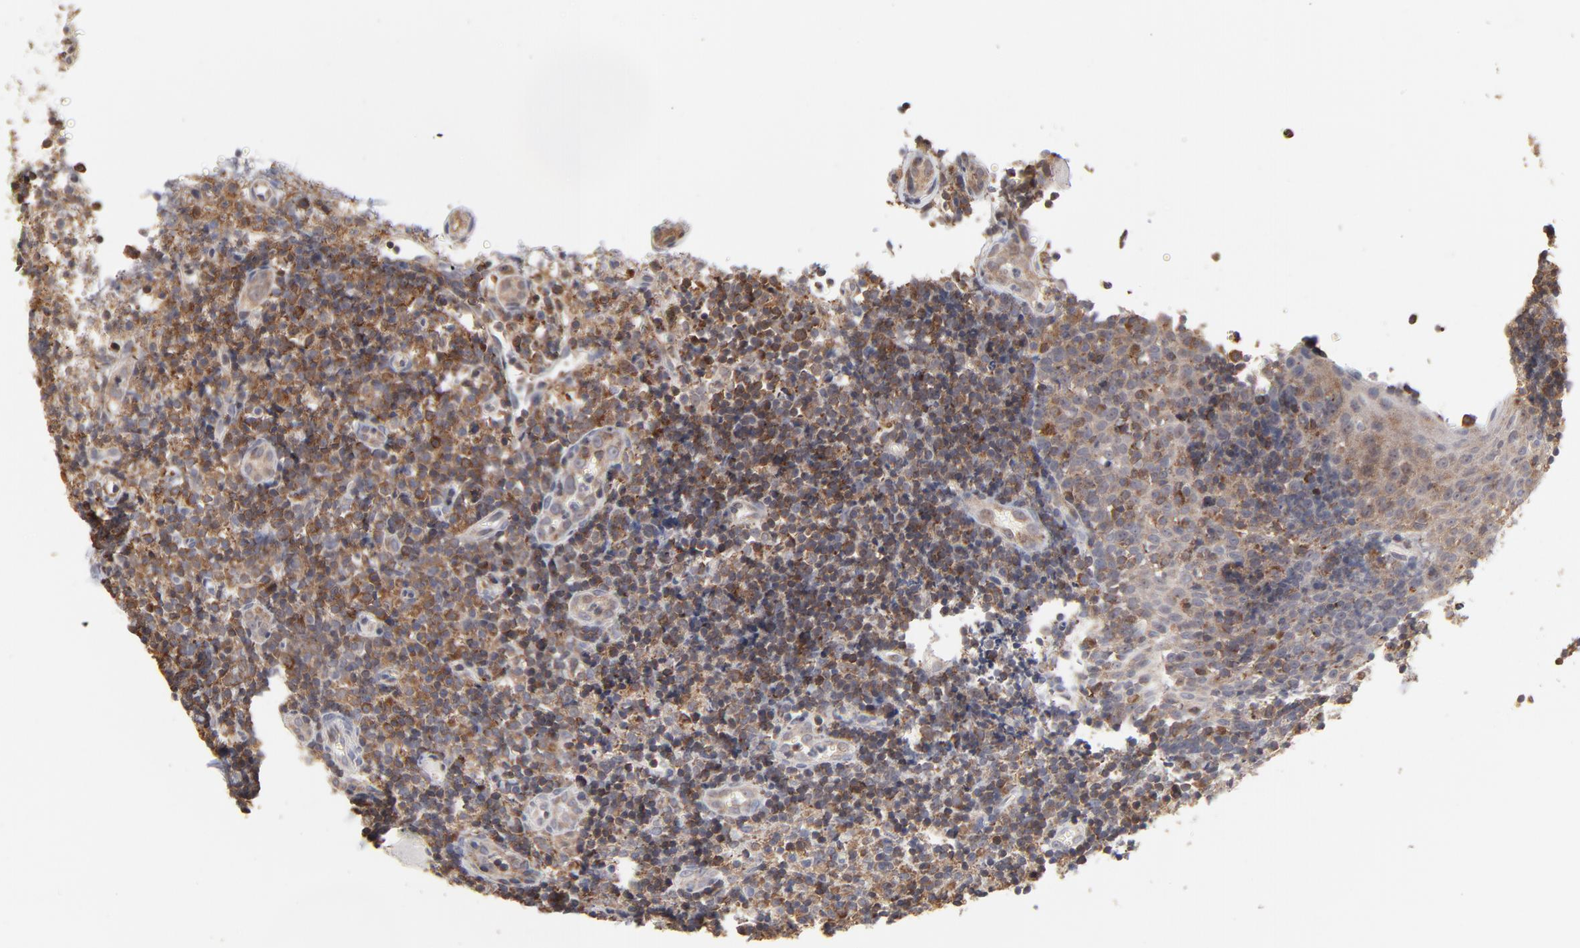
{"staining": {"intensity": "moderate", "quantity": ">75%", "location": "cytoplasmic/membranous"}, "tissue": "tonsil", "cell_type": "Germinal center cells", "image_type": "normal", "snomed": [{"axis": "morphology", "description": "Normal tissue, NOS"}, {"axis": "topography", "description": "Tonsil"}], "caption": "Immunohistochemistry (IHC) micrograph of benign human tonsil stained for a protein (brown), which shows medium levels of moderate cytoplasmic/membranous expression in approximately >75% of germinal center cells.", "gene": "RNF213", "patient": {"sex": "female", "age": 40}}